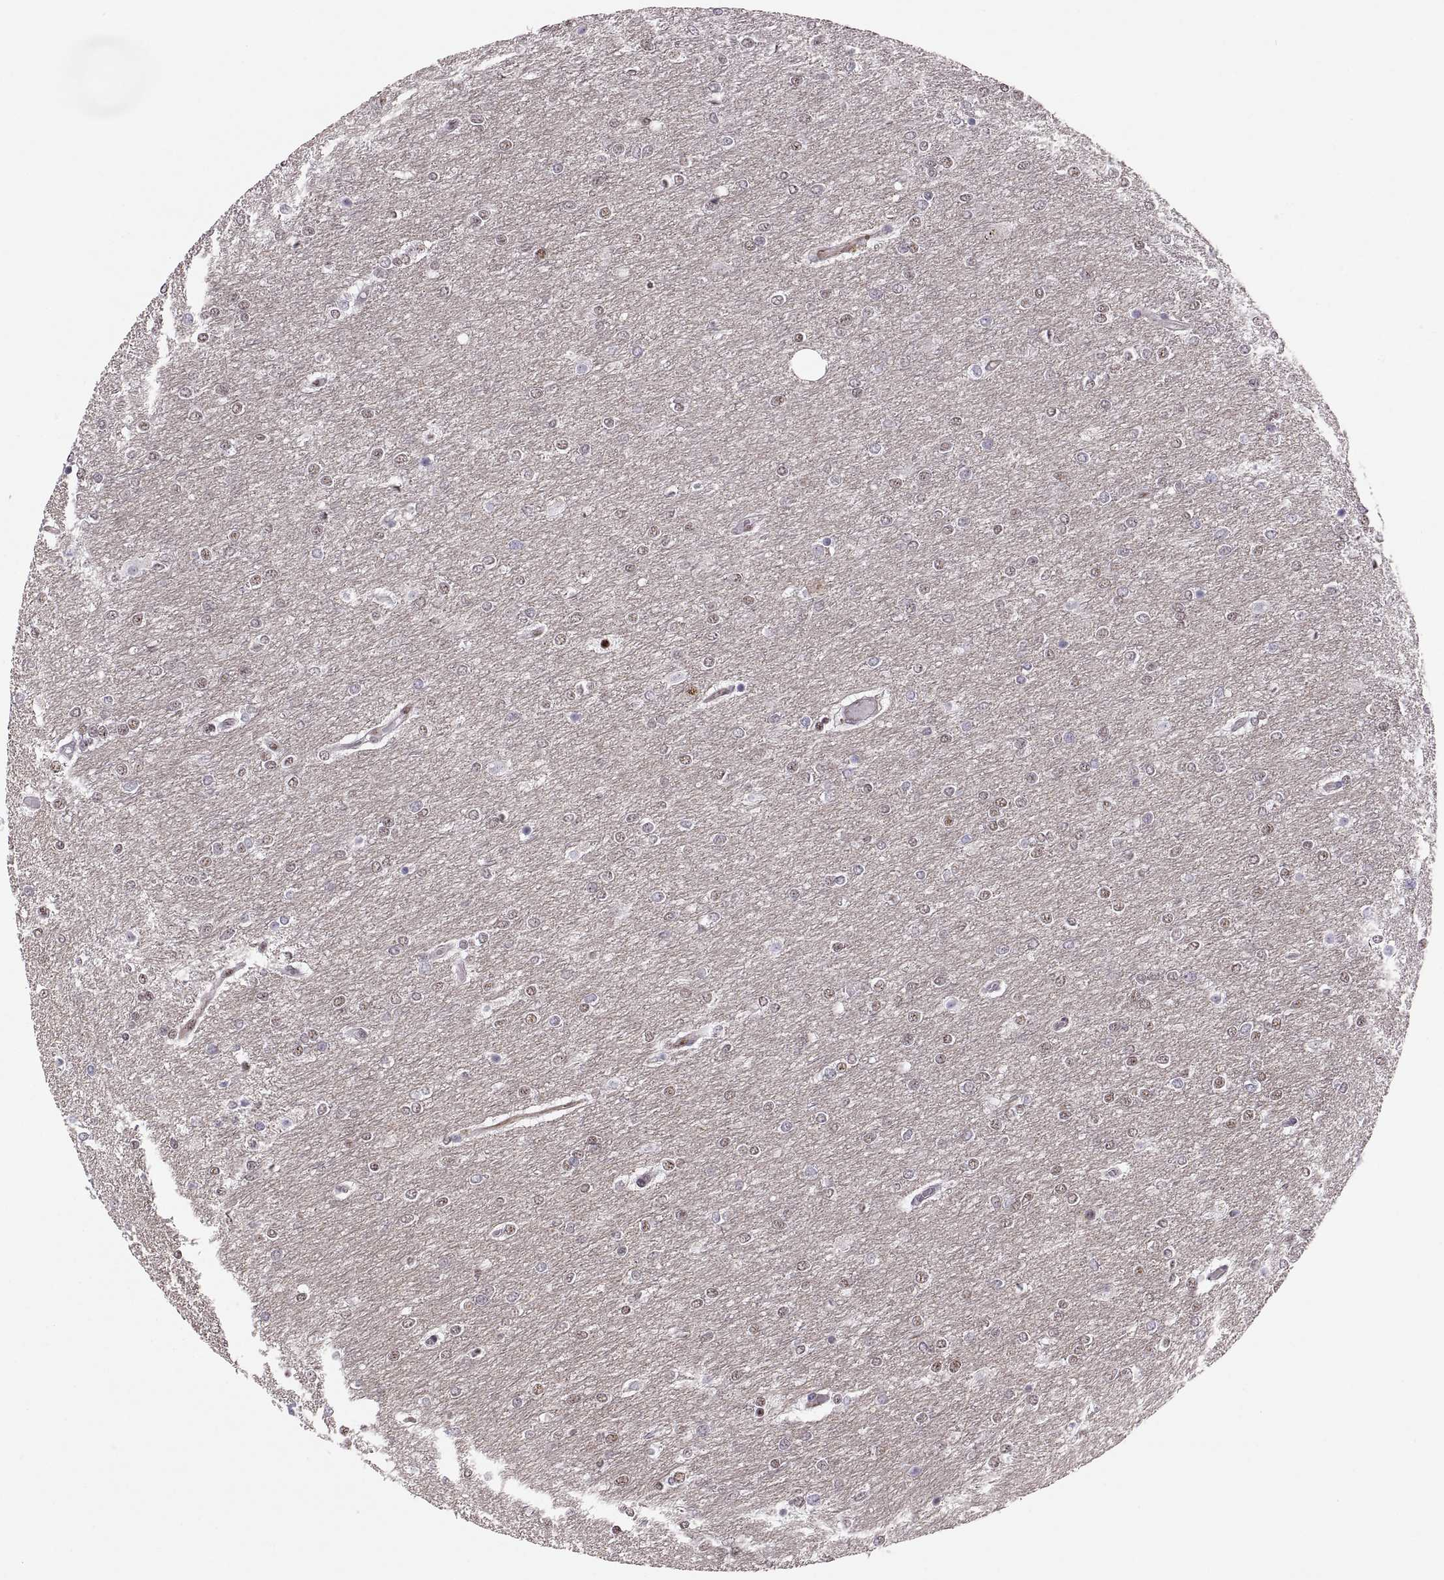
{"staining": {"intensity": "negative", "quantity": "none", "location": "none"}, "tissue": "glioma", "cell_type": "Tumor cells", "image_type": "cancer", "snomed": [{"axis": "morphology", "description": "Glioma, malignant, High grade"}, {"axis": "topography", "description": "Brain"}], "caption": "This is a histopathology image of immunohistochemistry staining of high-grade glioma (malignant), which shows no positivity in tumor cells.", "gene": "ZCCHC17", "patient": {"sex": "female", "age": 61}}